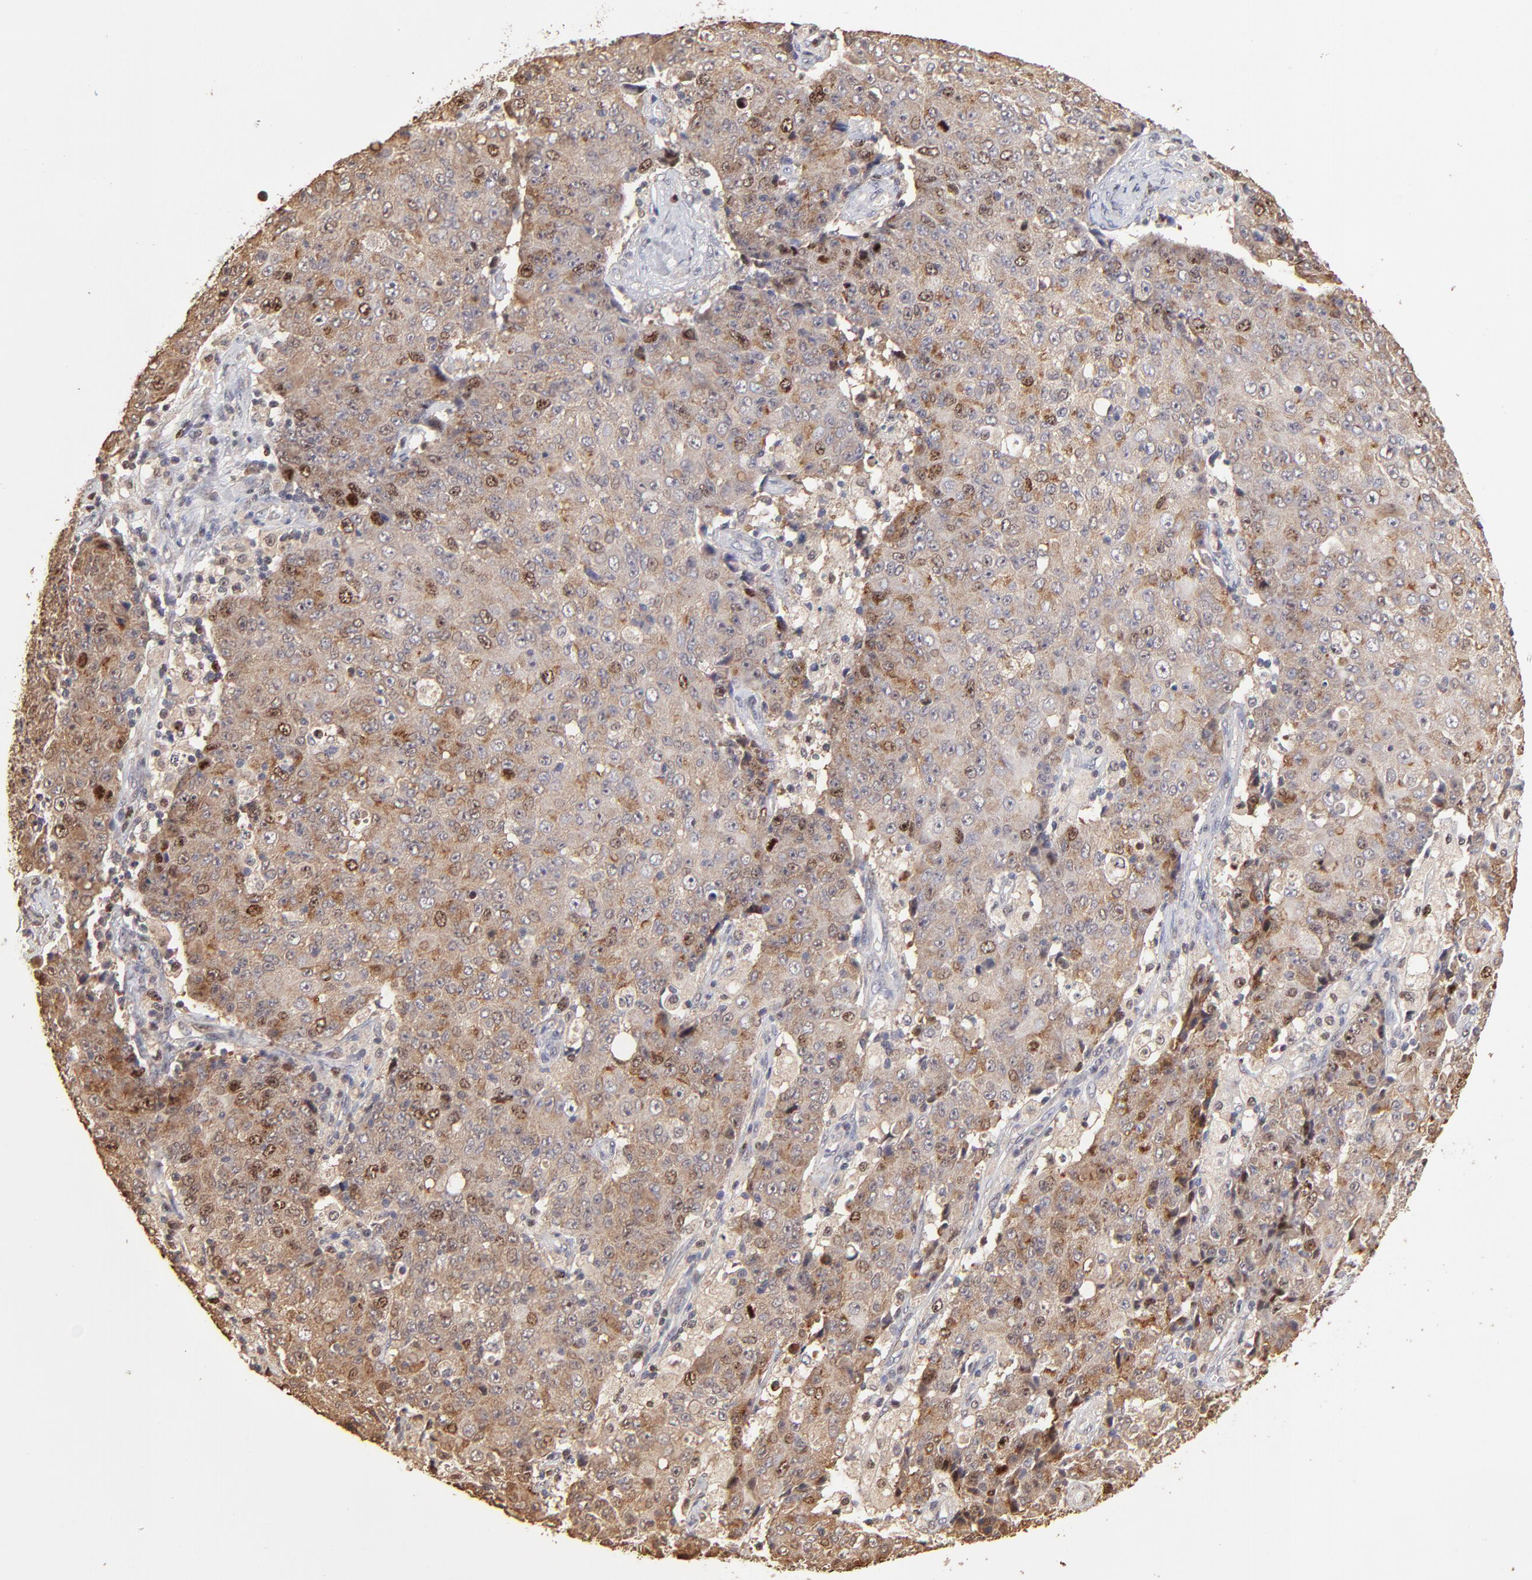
{"staining": {"intensity": "weak", "quantity": "<25%", "location": "cytoplasmic/membranous,nuclear"}, "tissue": "ovarian cancer", "cell_type": "Tumor cells", "image_type": "cancer", "snomed": [{"axis": "morphology", "description": "Carcinoma, endometroid"}, {"axis": "topography", "description": "Ovary"}], "caption": "High power microscopy photomicrograph of an IHC micrograph of endometroid carcinoma (ovarian), revealing no significant expression in tumor cells. Nuclei are stained in blue.", "gene": "BIRC5", "patient": {"sex": "female", "age": 42}}